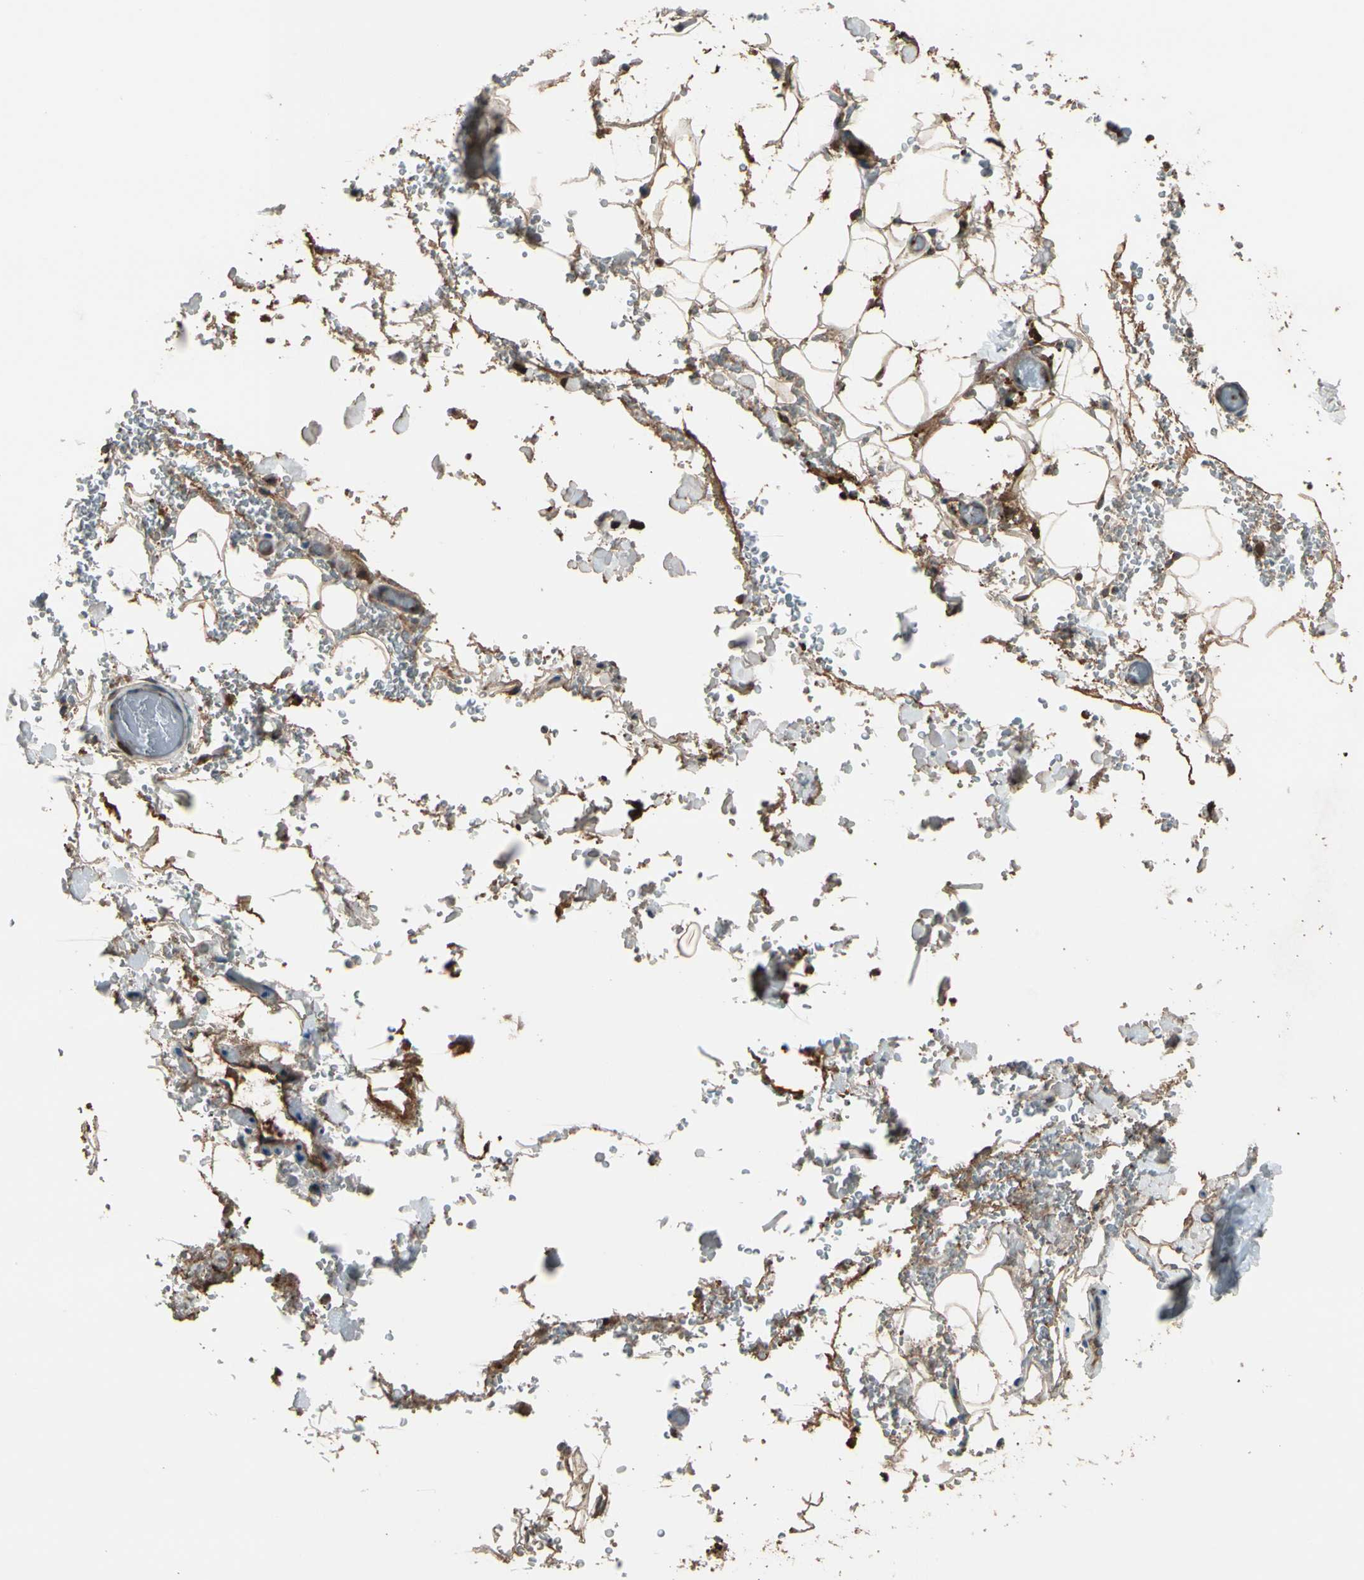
{"staining": {"intensity": "strong", "quantity": ">75%", "location": "cytoplasmic/membranous"}, "tissue": "adipose tissue", "cell_type": "Adipocytes", "image_type": "normal", "snomed": [{"axis": "morphology", "description": "Normal tissue, NOS"}, {"axis": "morphology", "description": "Inflammation, NOS"}, {"axis": "topography", "description": "Breast"}], "caption": "Adipocytes display strong cytoplasmic/membranous expression in about >75% of cells in unremarkable adipose tissue. (brown staining indicates protein expression, while blue staining denotes nuclei).", "gene": "STX11", "patient": {"sex": "female", "age": 65}}